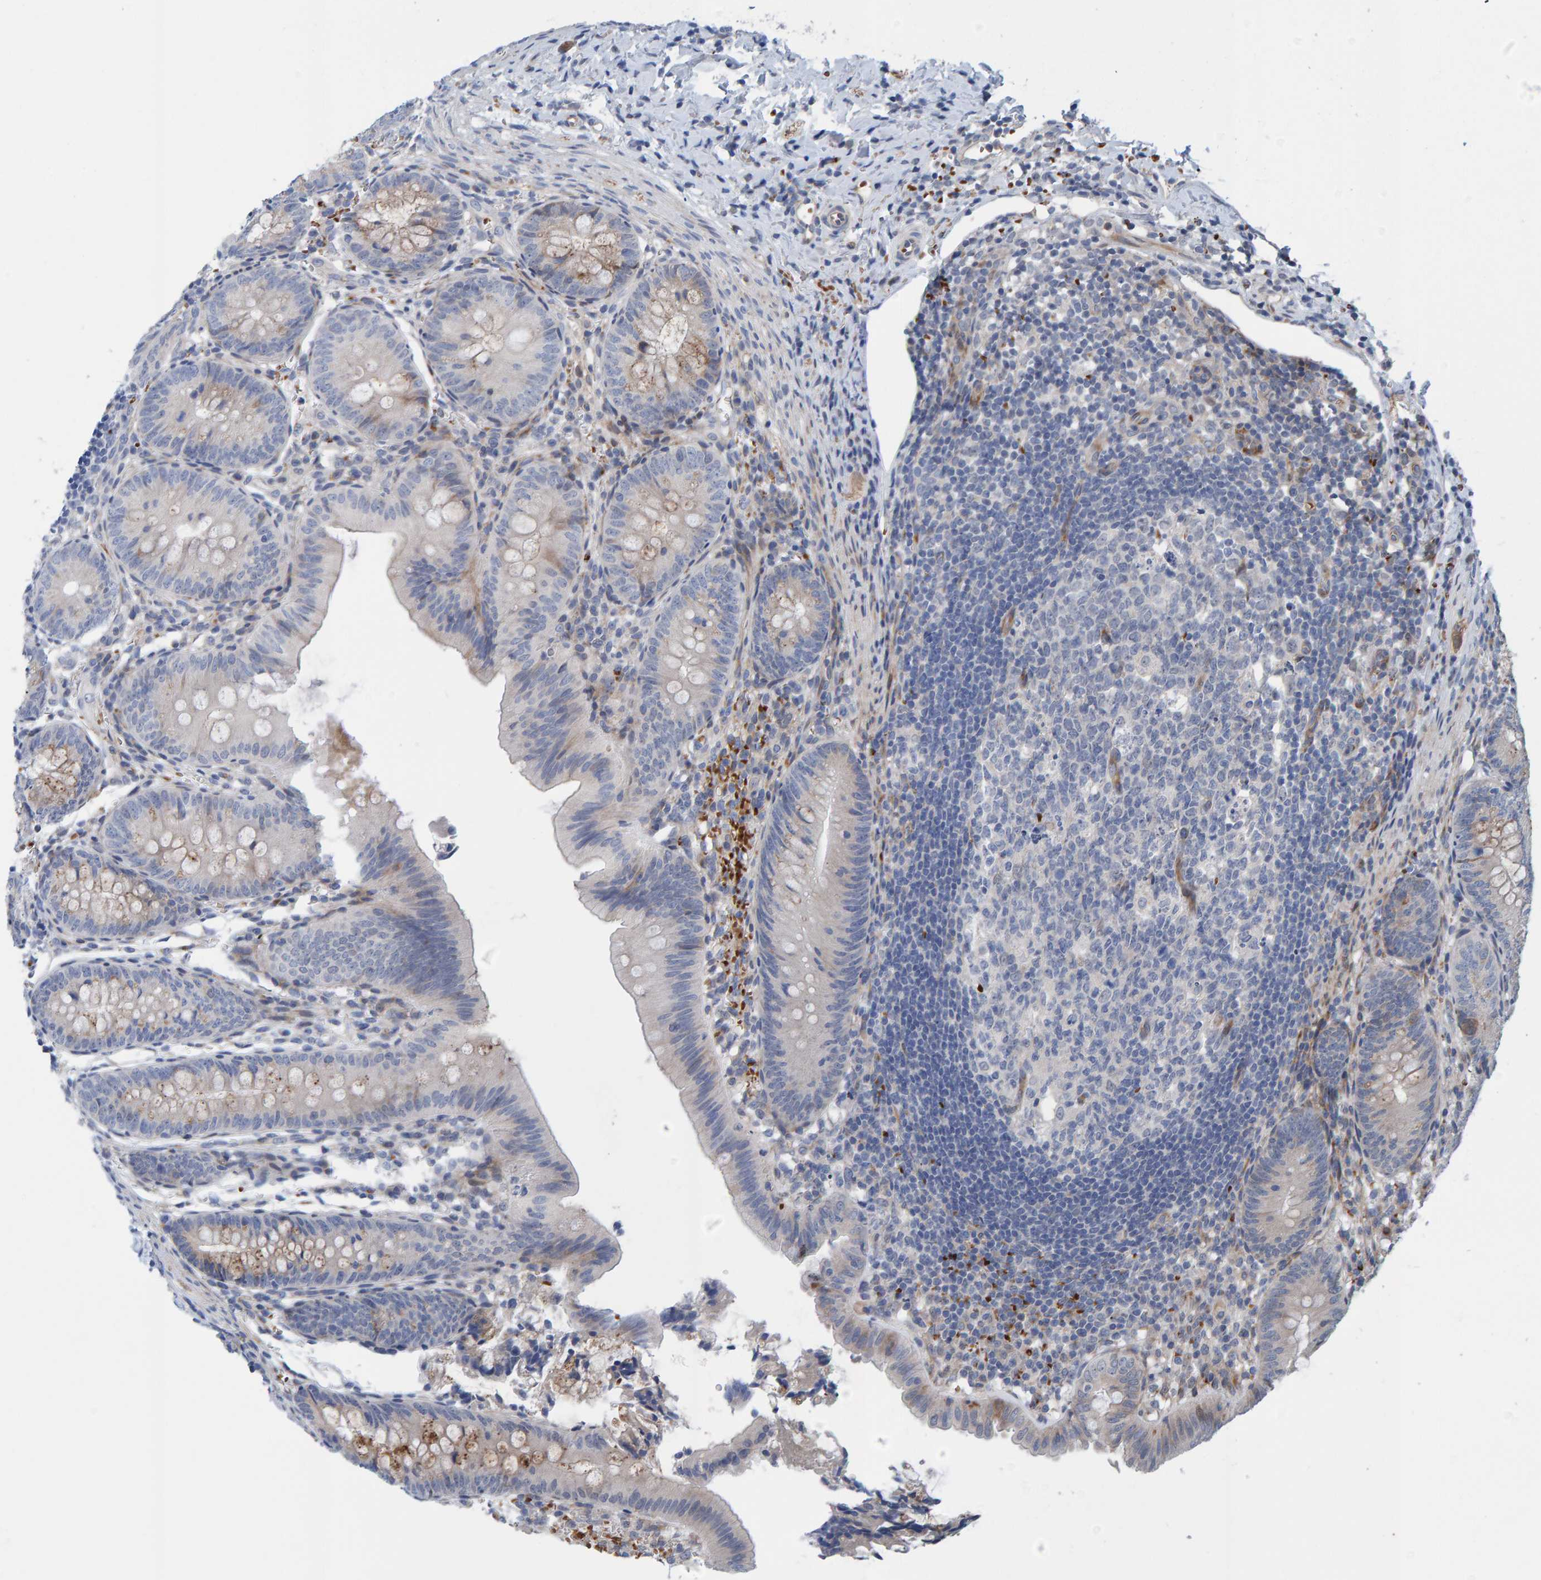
{"staining": {"intensity": "moderate", "quantity": "<25%", "location": "cytoplasmic/membranous"}, "tissue": "appendix", "cell_type": "Glandular cells", "image_type": "normal", "snomed": [{"axis": "morphology", "description": "Normal tissue, NOS"}, {"axis": "topography", "description": "Appendix"}], "caption": "This micrograph displays unremarkable appendix stained with immunohistochemistry (IHC) to label a protein in brown. The cytoplasmic/membranous of glandular cells show moderate positivity for the protein. Nuclei are counter-stained blue.", "gene": "MFSD6L", "patient": {"sex": "male", "age": 1}}